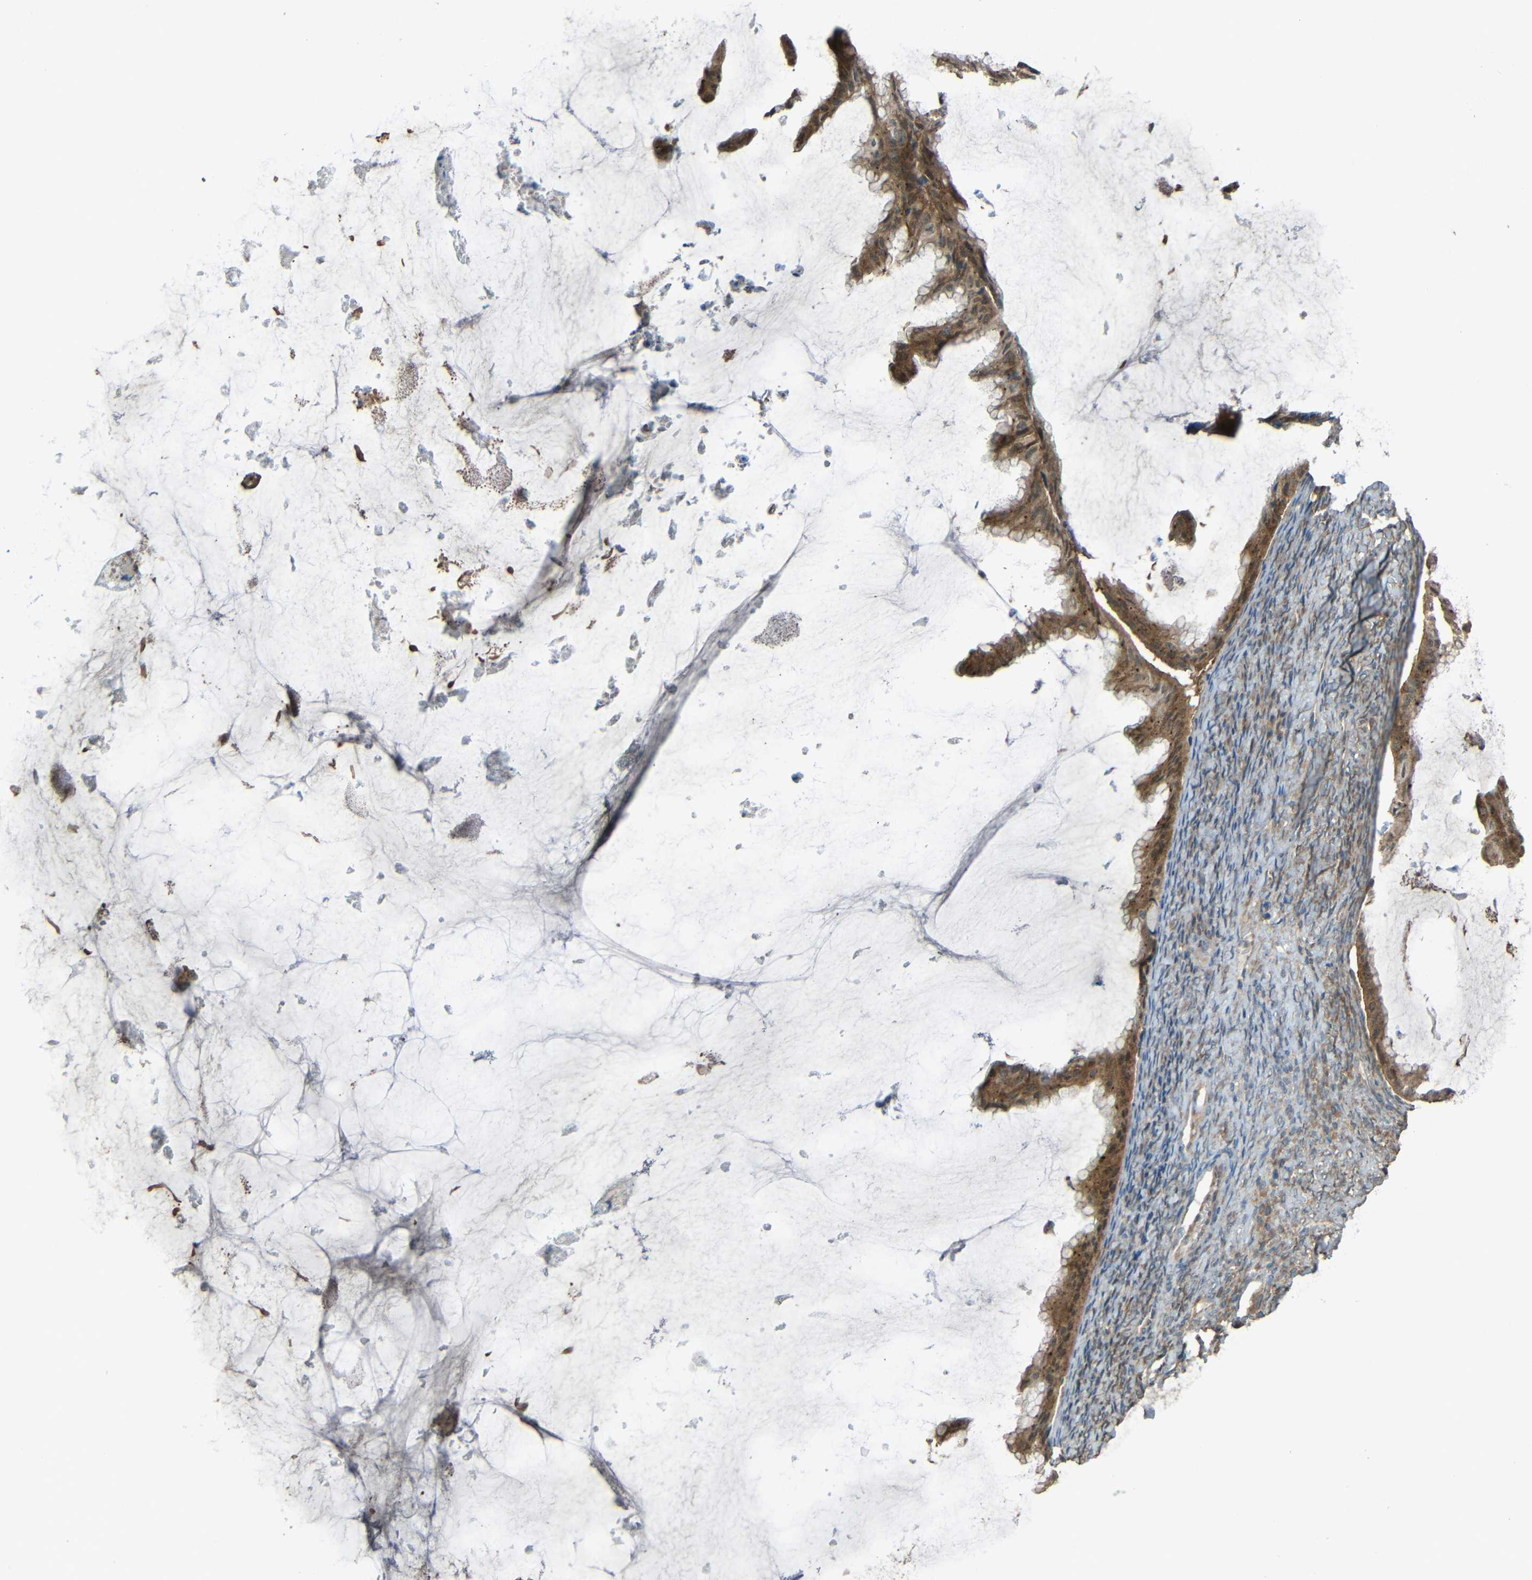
{"staining": {"intensity": "moderate", "quantity": ">75%", "location": "cytoplasmic/membranous"}, "tissue": "ovarian cancer", "cell_type": "Tumor cells", "image_type": "cancer", "snomed": [{"axis": "morphology", "description": "Cystadenocarcinoma, mucinous, NOS"}, {"axis": "topography", "description": "Ovary"}], "caption": "Moderate cytoplasmic/membranous staining for a protein is present in approximately >75% of tumor cells of ovarian cancer (mucinous cystadenocarcinoma) using immunohistochemistry.", "gene": "ACACA", "patient": {"sex": "female", "age": 61}}